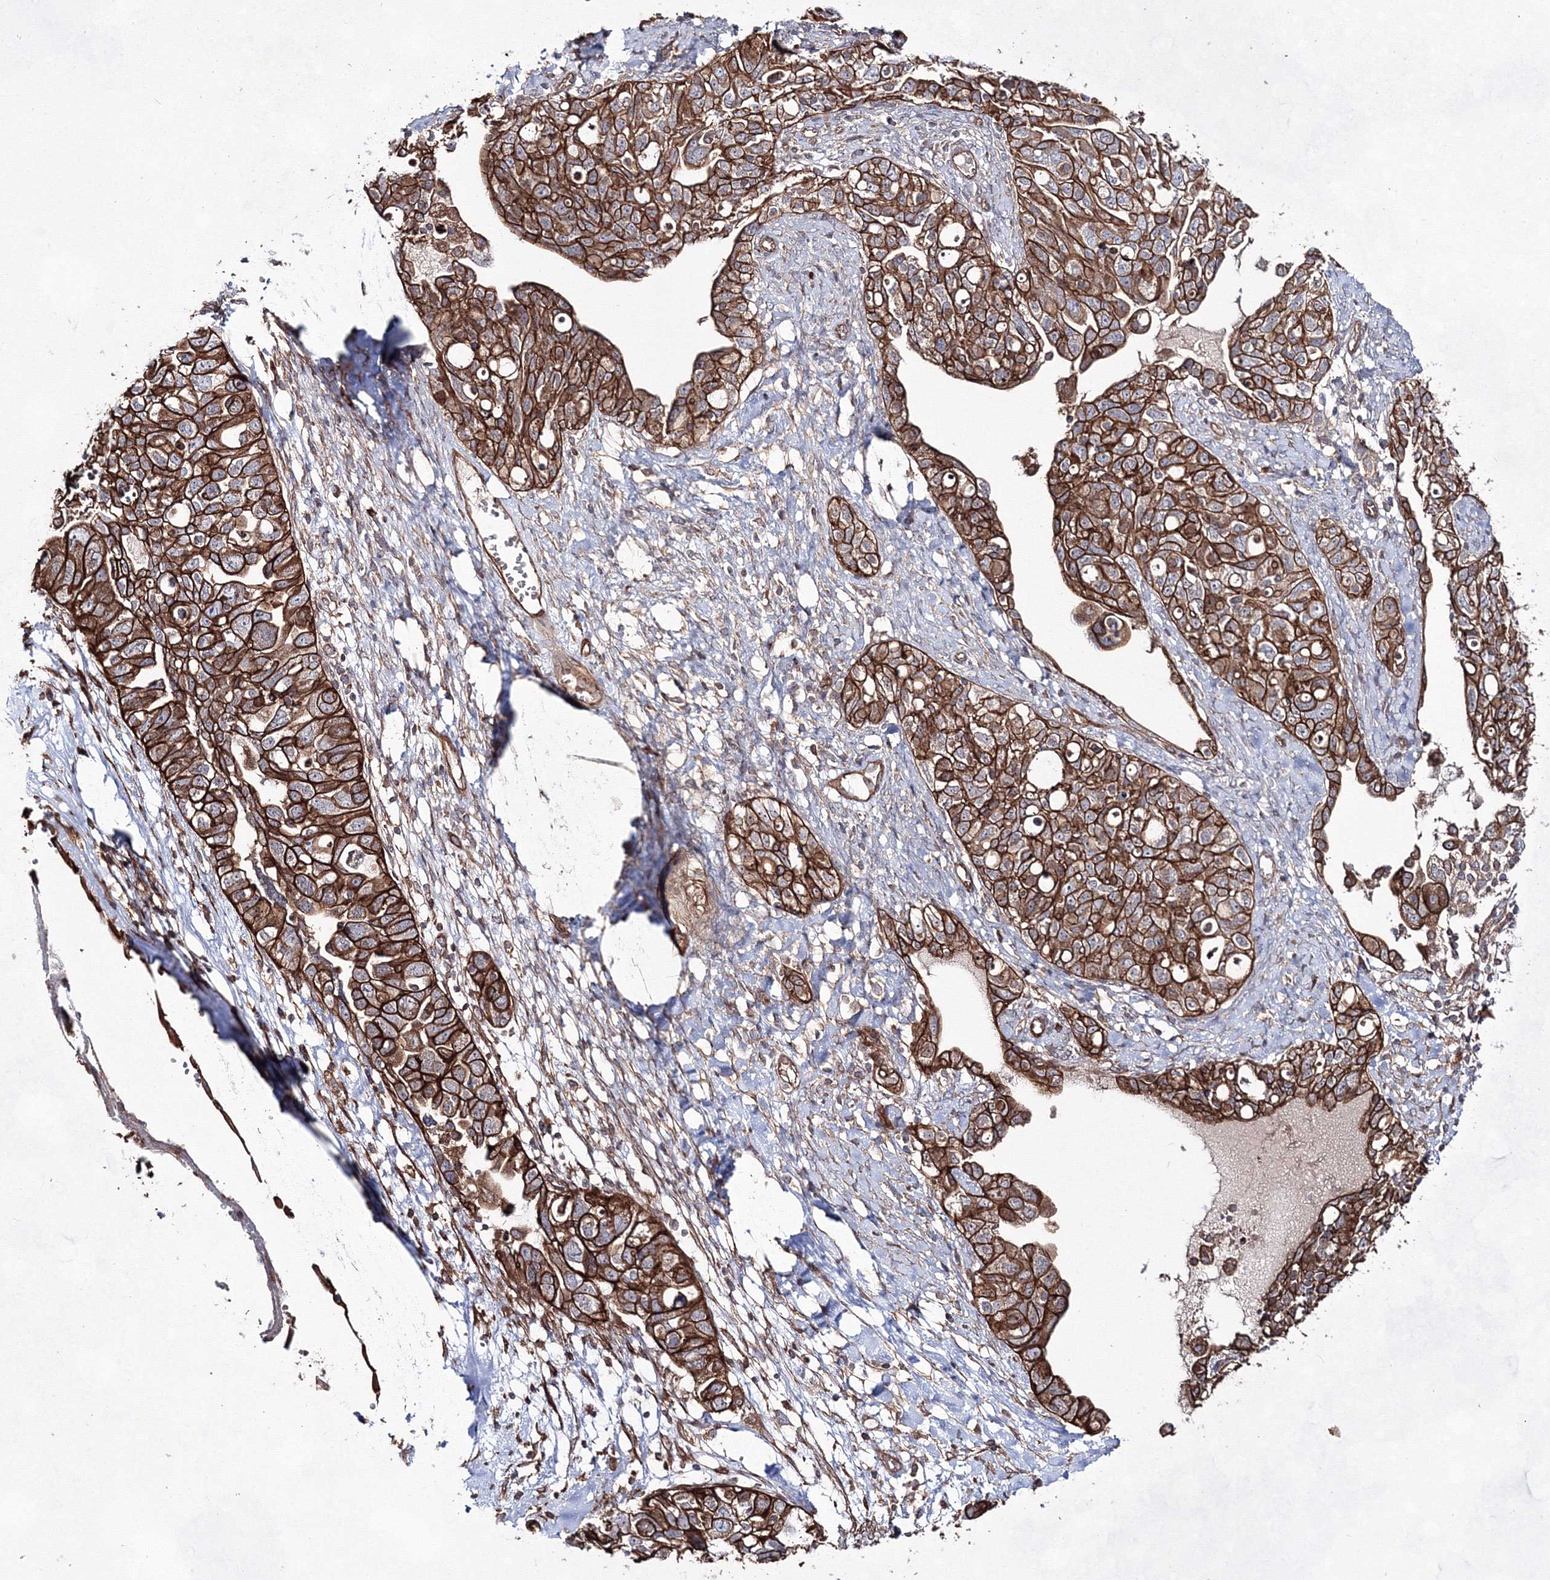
{"staining": {"intensity": "strong", "quantity": ">75%", "location": "cytoplasmic/membranous"}, "tissue": "ovarian cancer", "cell_type": "Tumor cells", "image_type": "cancer", "snomed": [{"axis": "morphology", "description": "Carcinoma, NOS"}, {"axis": "morphology", "description": "Cystadenocarcinoma, serous, NOS"}, {"axis": "topography", "description": "Ovary"}], "caption": "A high amount of strong cytoplasmic/membranous positivity is present in about >75% of tumor cells in carcinoma (ovarian) tissue.", "gene": "EXOC6", "patient": {"sex": "female", "age": 69}}